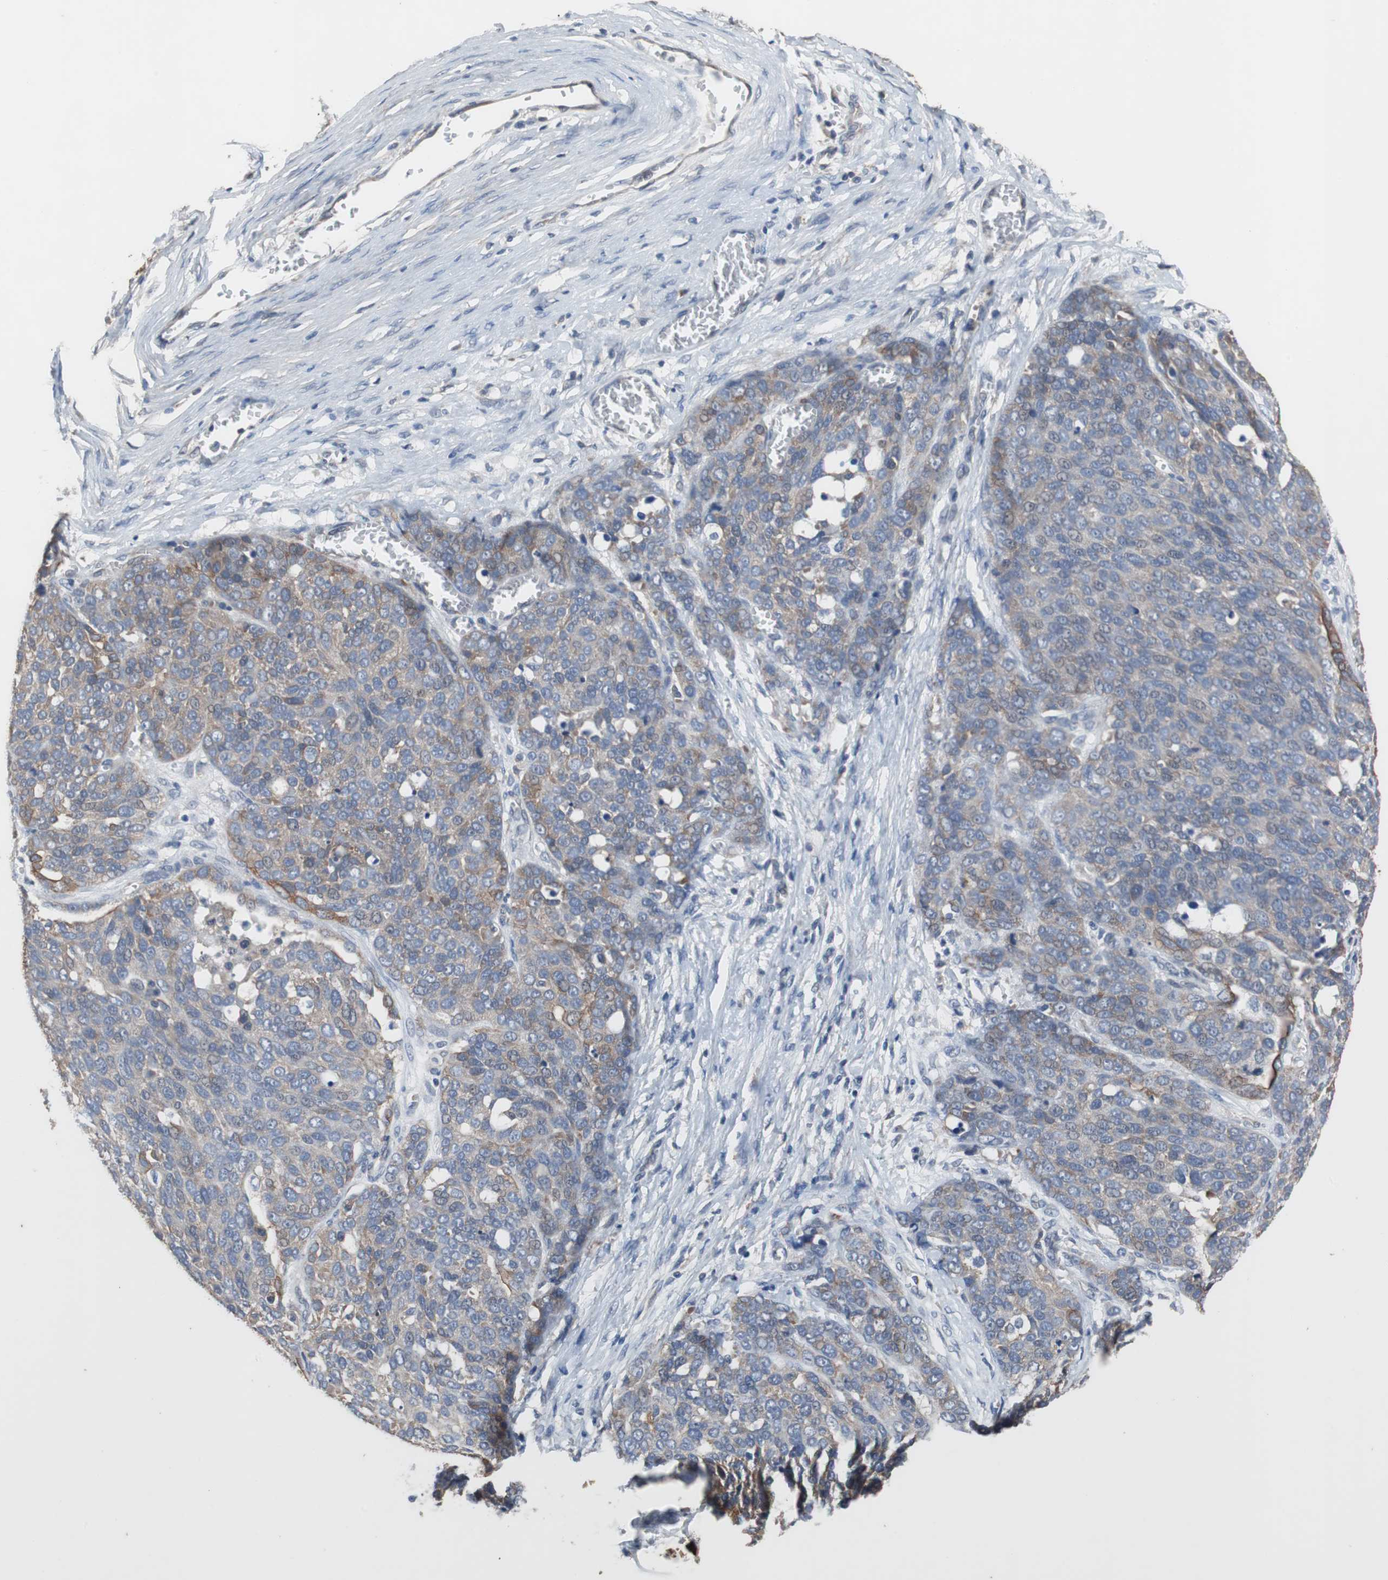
{"staining": {"intensity": "moderate", "quantity": "<25%", "location": "cytoplasmic/membranous"}, "tissue": "ovarian cancer", "cell_type": "Tumor cells", "image_type": "cancer", "snomed": [{"axis": "morphology", "description": "Cystadenocarcinoma, serous, NOS"}, {"axis": "topography", "description": "Ovary"}], "caption": "A low amount of moderate cytoplasmic/membranous staining is seen in approximately <25% of tumor cells in serous cystadenocarcinoma (ovarian) tissue.", "gene": "USP10", "patient": {"sex": "female", "age": 44}}